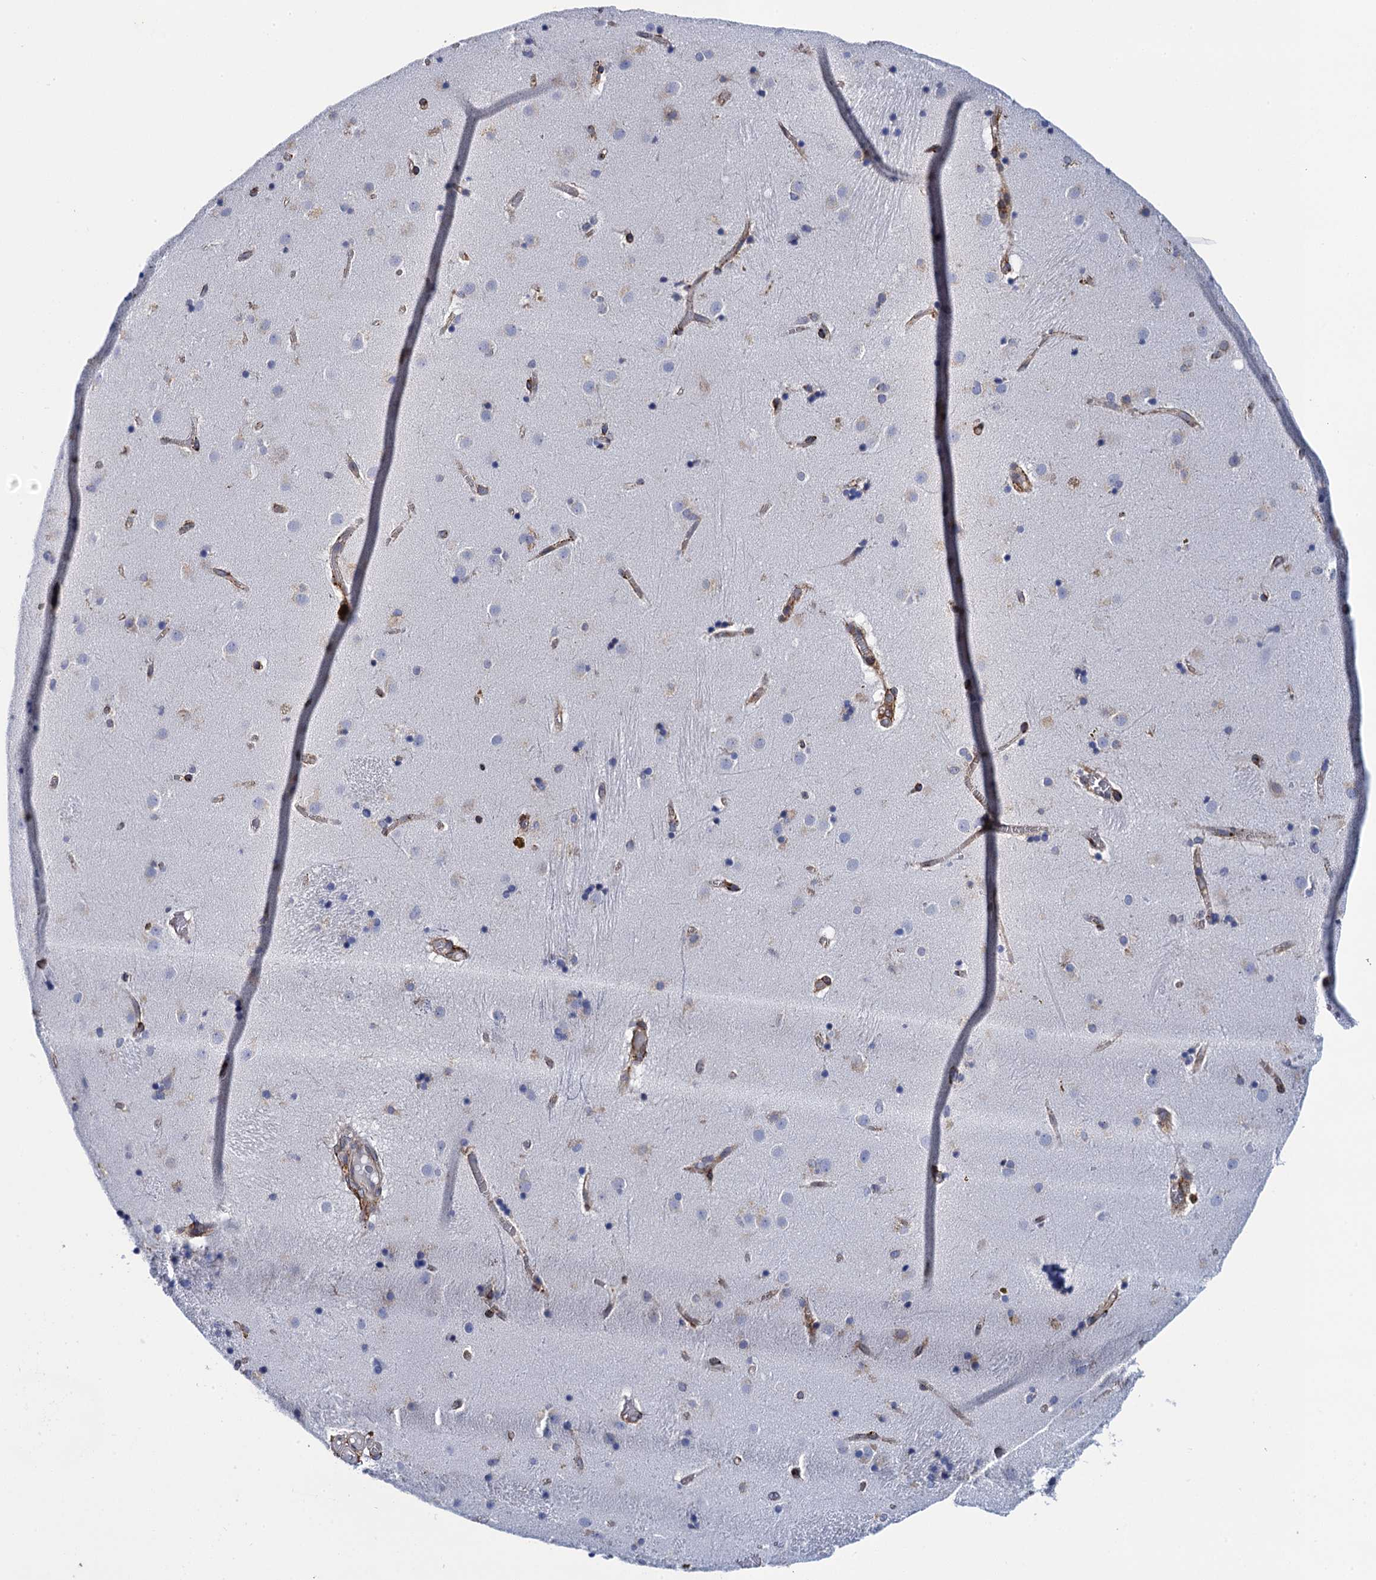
{"staining": {"intensity": "negative", "quantity": "none", "location": "none"}, "tissue": "caudate", "cell_type": "Glial cells", "image_type": "normal", "snomed": [{"axis": "morphology", "description": "Normal tissue, NOS"}, {"axis": "topography", "description": "Lateral ventricle wall"}], "caption": "Immunohistochemistry of normal caudate reveals no expression in glial cells.", "gene": "POGLUT3", "patient": {"sex": "male", "age": 70}}